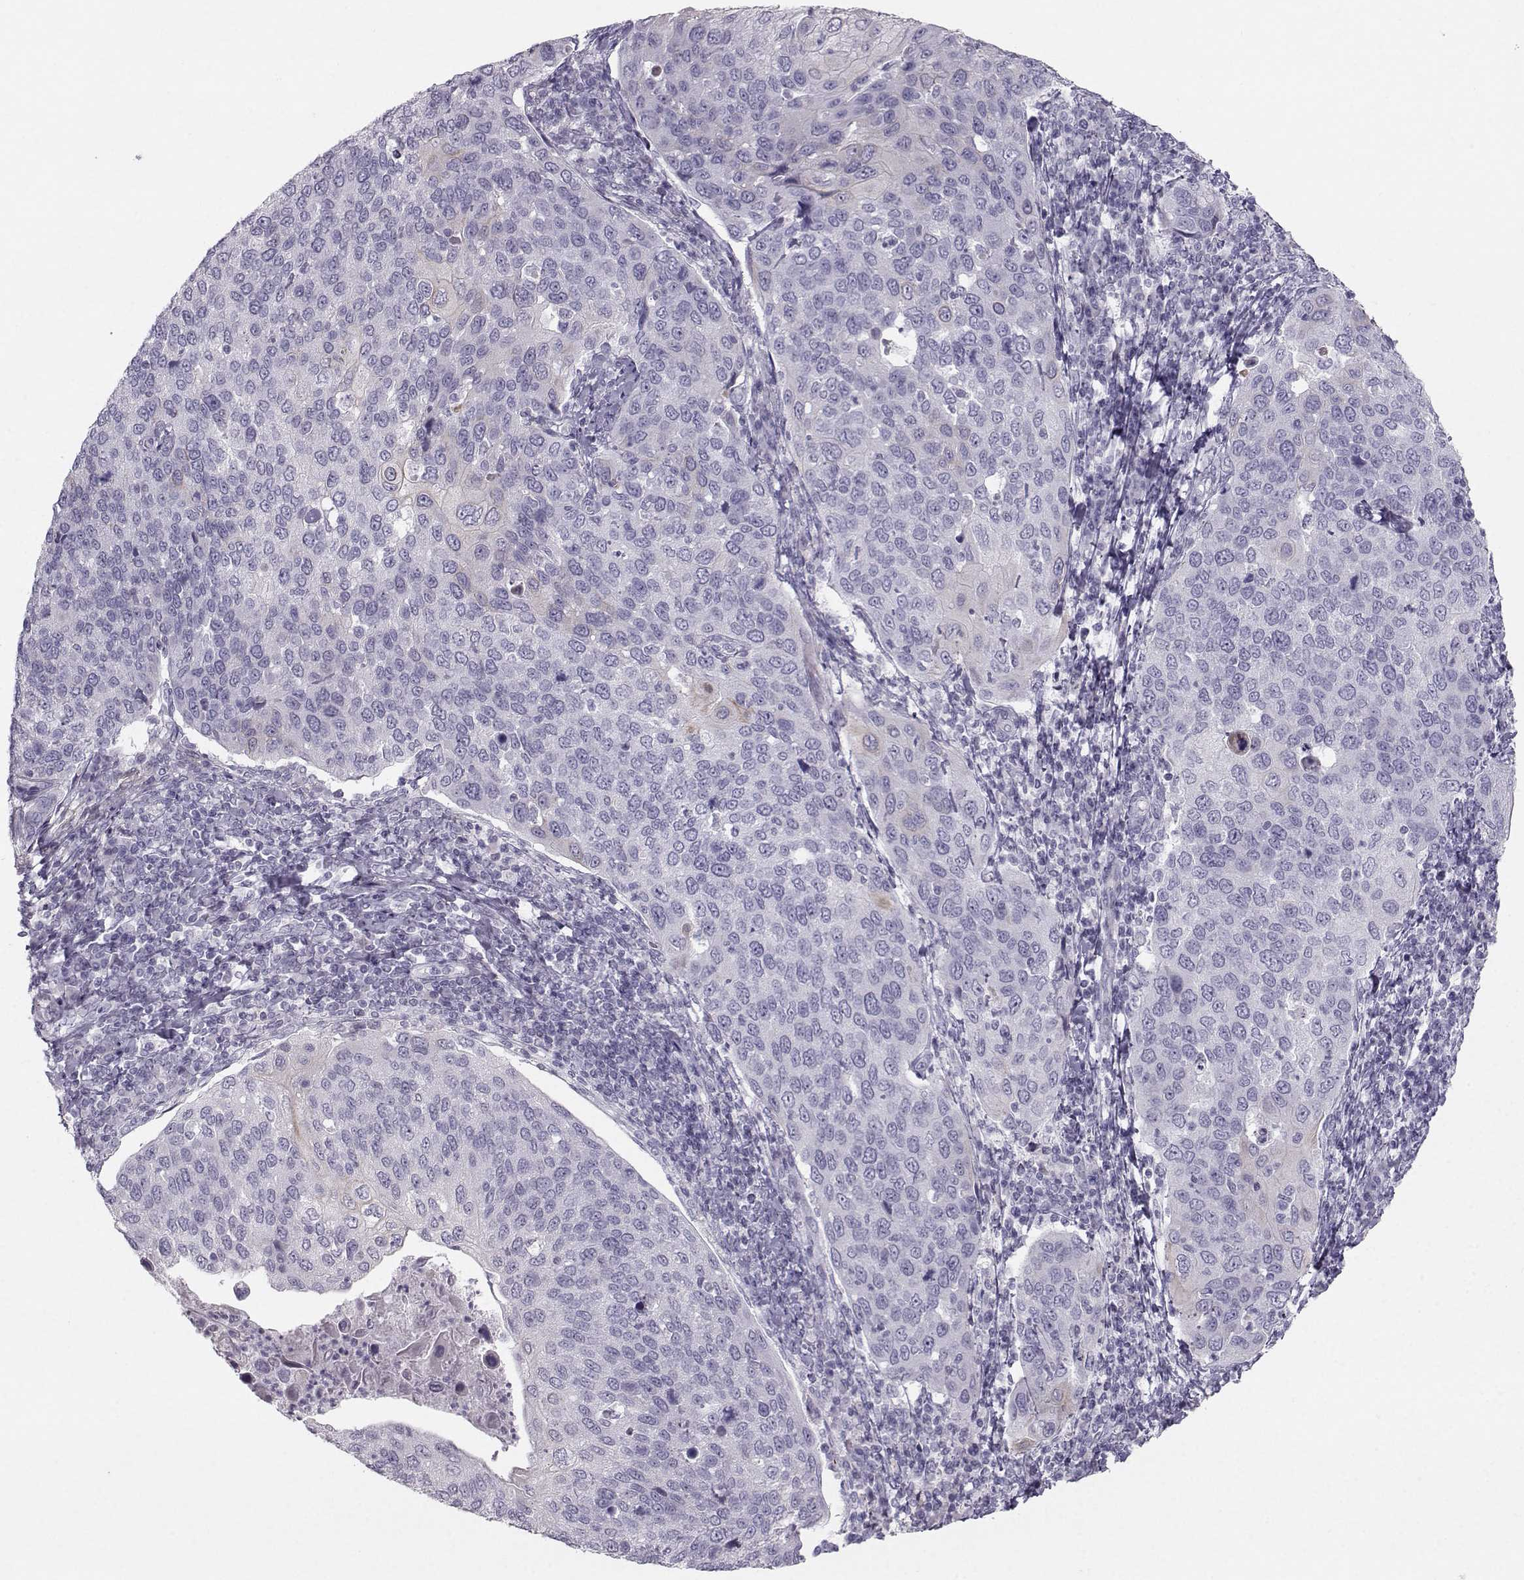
{"staining": {"intensity": "weak", "quantity": "<25%", "location": "cytoplasmic/membranous"}, "tissue": "cervical cancer", "cell_type": "Tumor cells", "image_type": "cancer", "snomed": [{"axis": "morphology", "description": "Squamous cell carcinoma, NOS"}, {"axis": "topography", "description": "Cervix"}], "caption": "An IHC histopathology image of cervical cancer (squamous cell carcinoma) is shown. There is no staining in tumor cells of cervical cancer (squamous cell carcinoma).", "gene": "CASR", "patient": {"sex": "female", "age": 54}}